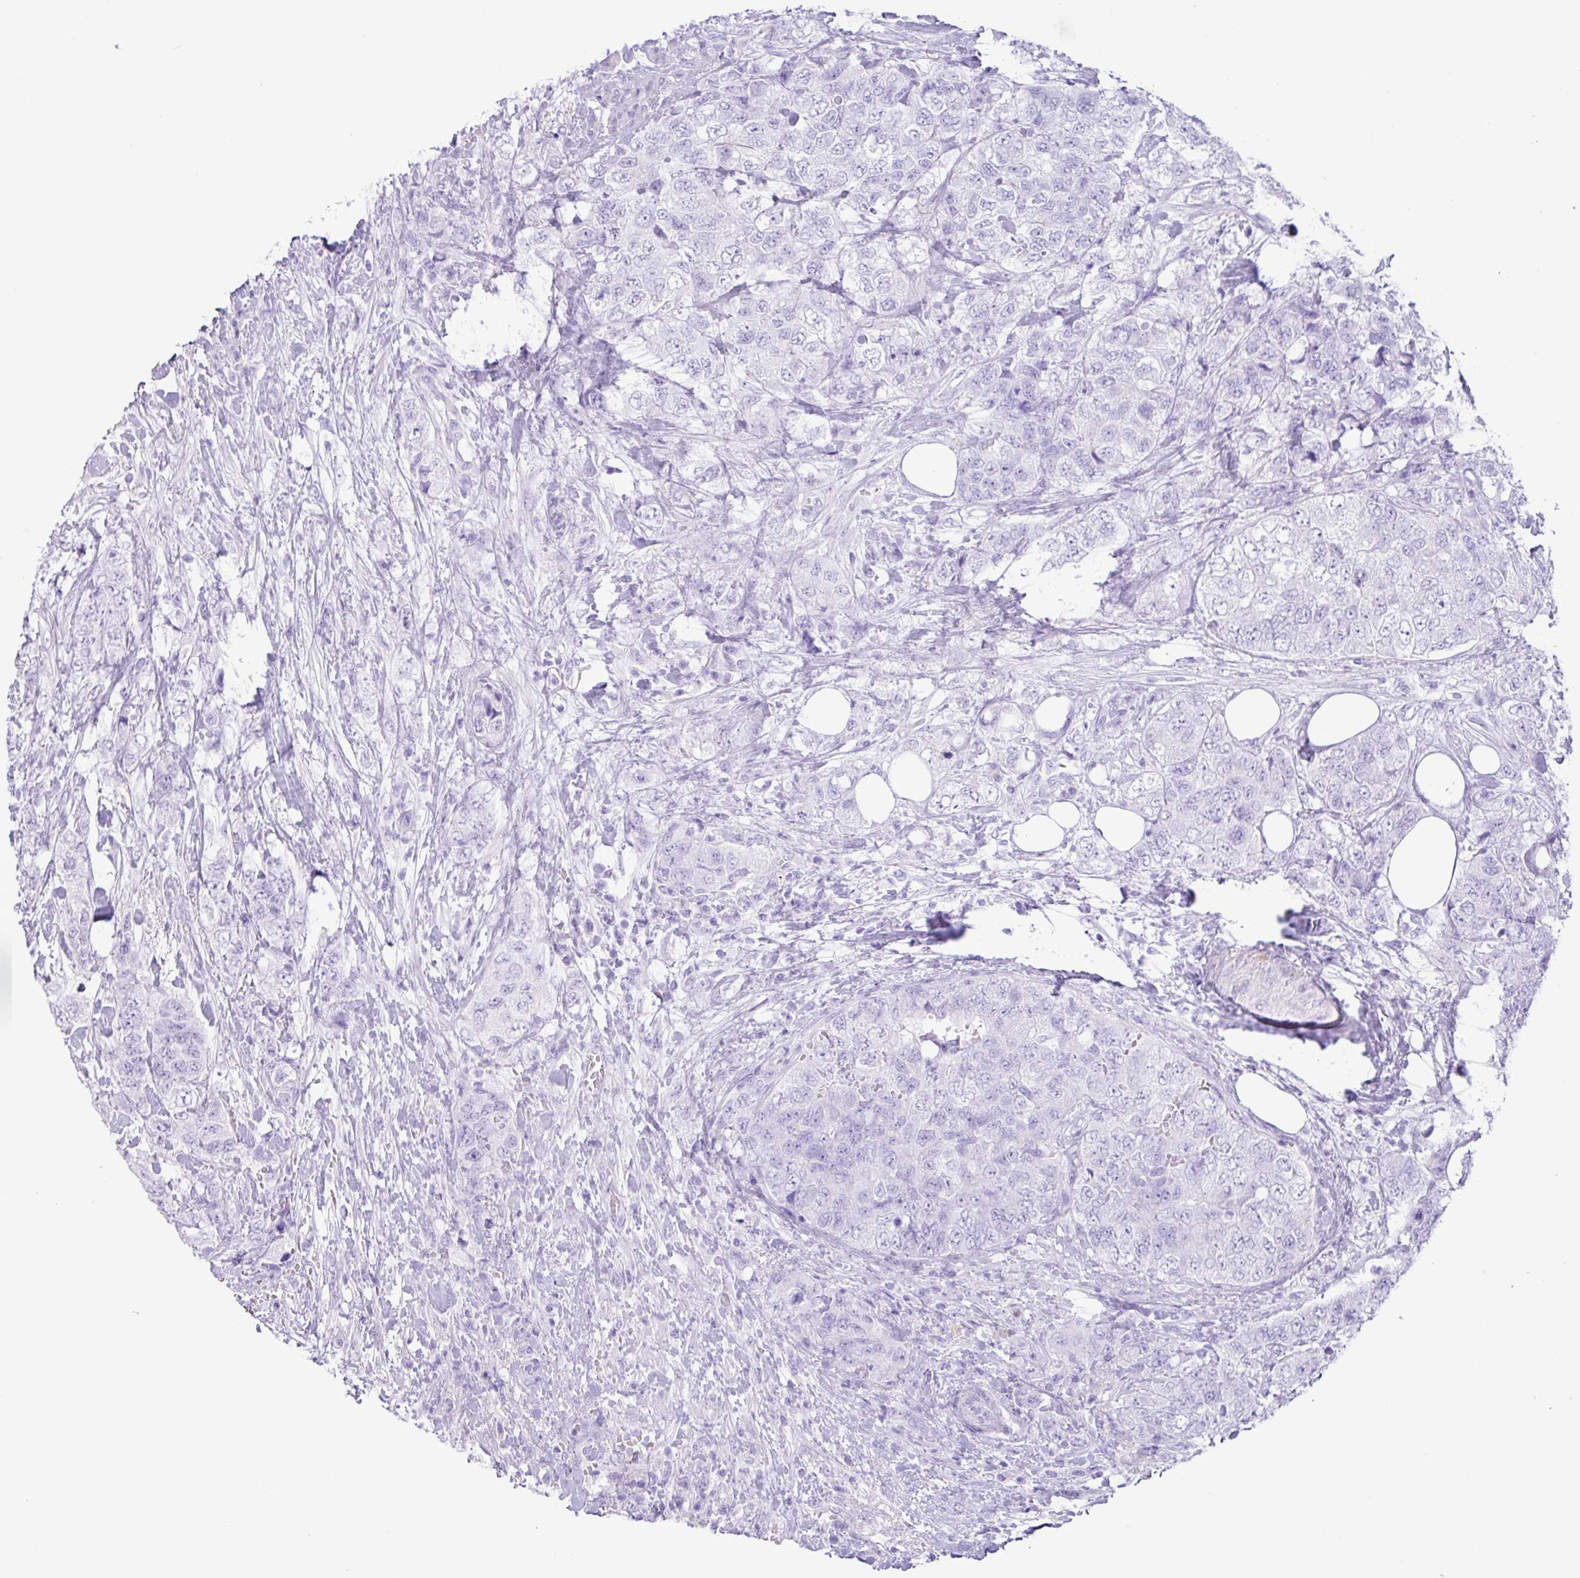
{"staining": {"intensity": "negative", "quantity": "none", "location": "none"}, "tissue": "urothelial cancer", "cell_type": "Tumor cells", "image_type": "cancer", "snomed": [{"axis": "morphology", "description": "Urothelial carcinoma, High grade"}, {"axis": "topography", "description": "Urinary bladder"}], "caption": "An image of human urothelial carcinoma (high-grade) is negative for staining in tumor cells. Brightfield microscopy of IHC stained with DAB (3,3'-diaminobenzidine) (brown) and hematoxylin (blue), captured at high magnification.", "gene": "CKMT2", "patient": {"sex": "female", "age": 78}}